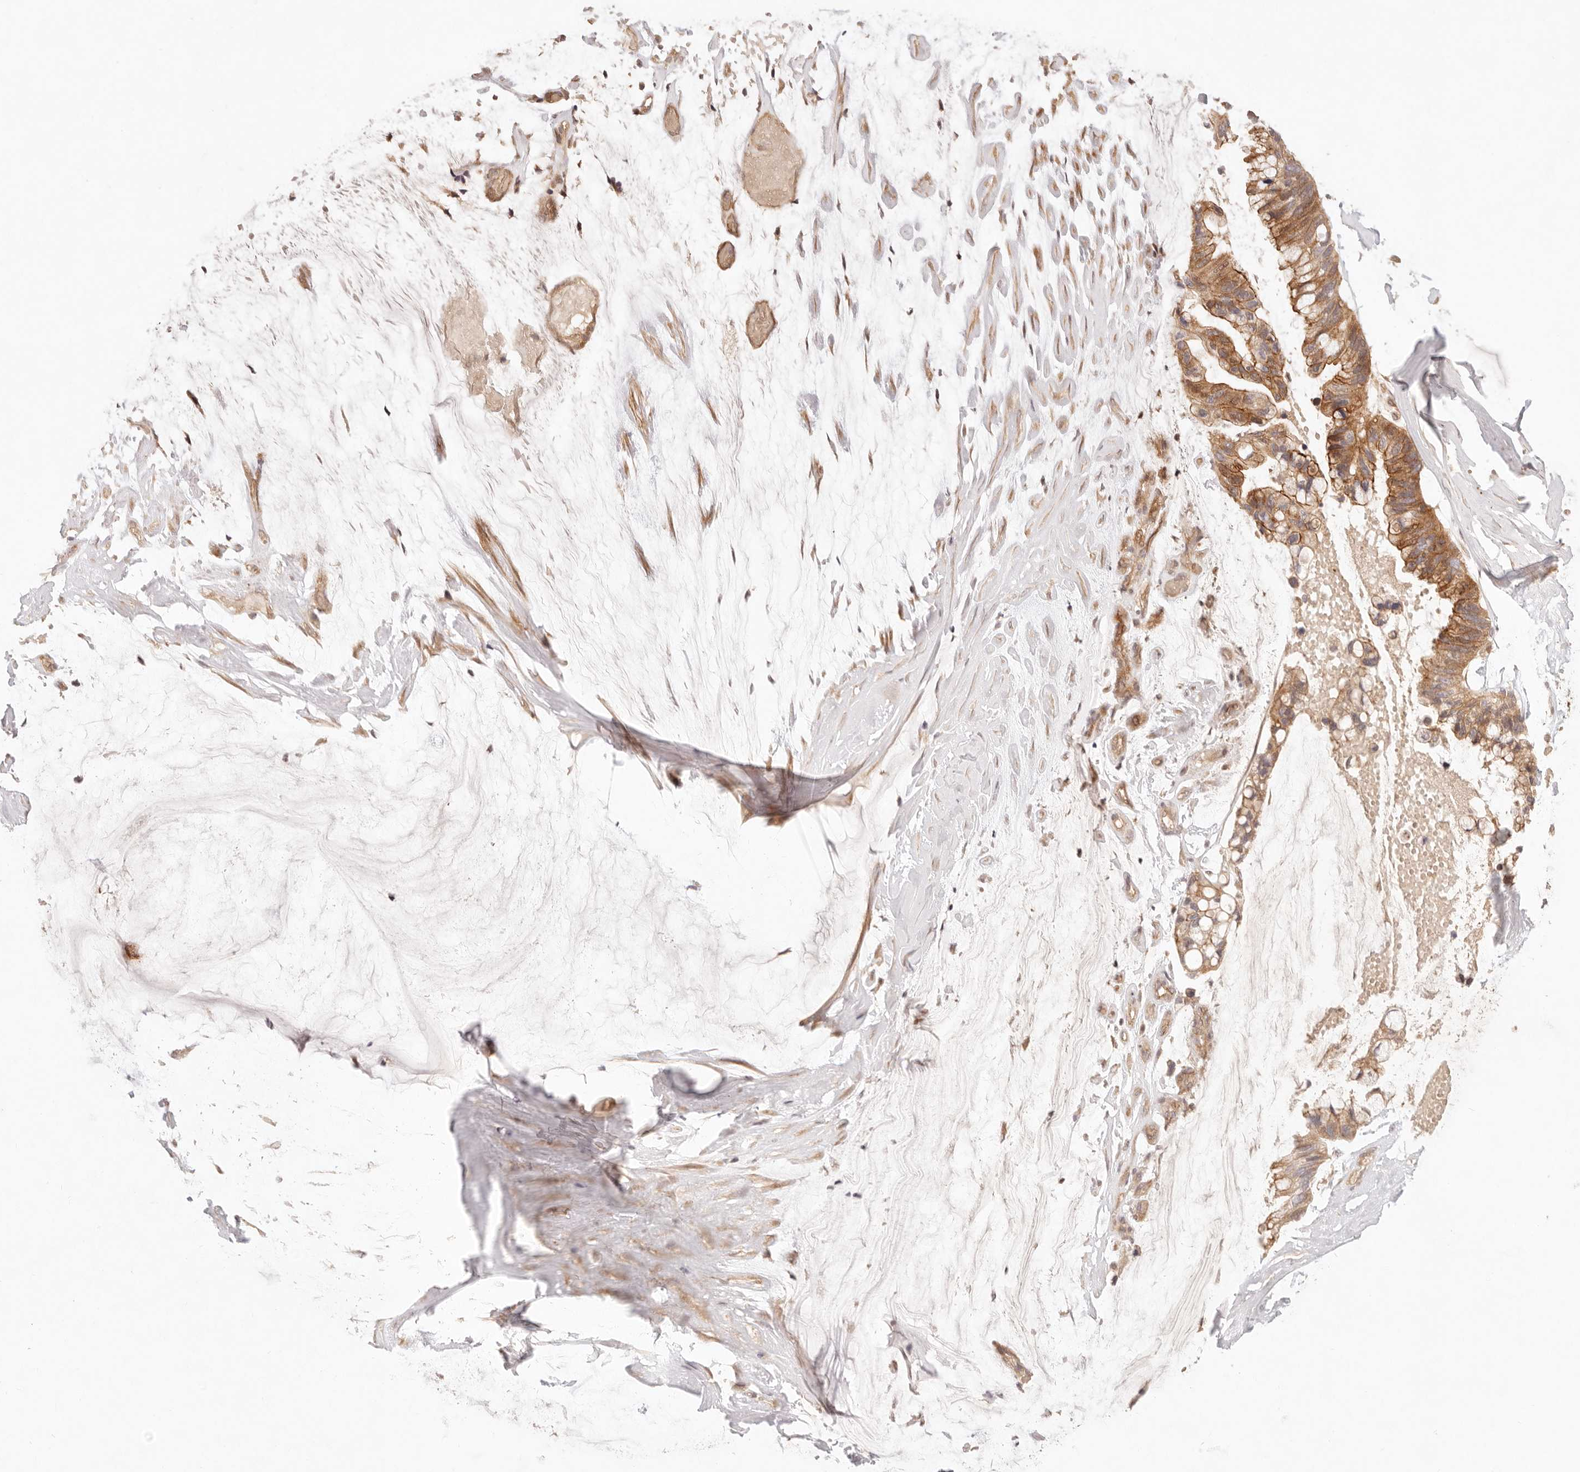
{"staining": {"intensity": "moderate", "quantity": ">75%", "location": "cytoplasmic/membranous"}, "tissue": "ovarian cancer", "cell_type": "Tumor cells", "image_type": "cancer", "snomed": [{"axis": "morphology", "description": "Cystadenocarcinoma, mucinous, NOS"}, {"axis": "topography", "description": "Ovary"}], "caption": "Immunohistochemistry (IHC) (DAB) staining of human ovarian cancer (mucinous cystadenocarcinoma) exhibits moderate cytoplasmic/membranous protein staining in approximately >75% of tumor cells.", "gene": "PPP1R3B", "patient": {"sex": "female", "age": 39}}